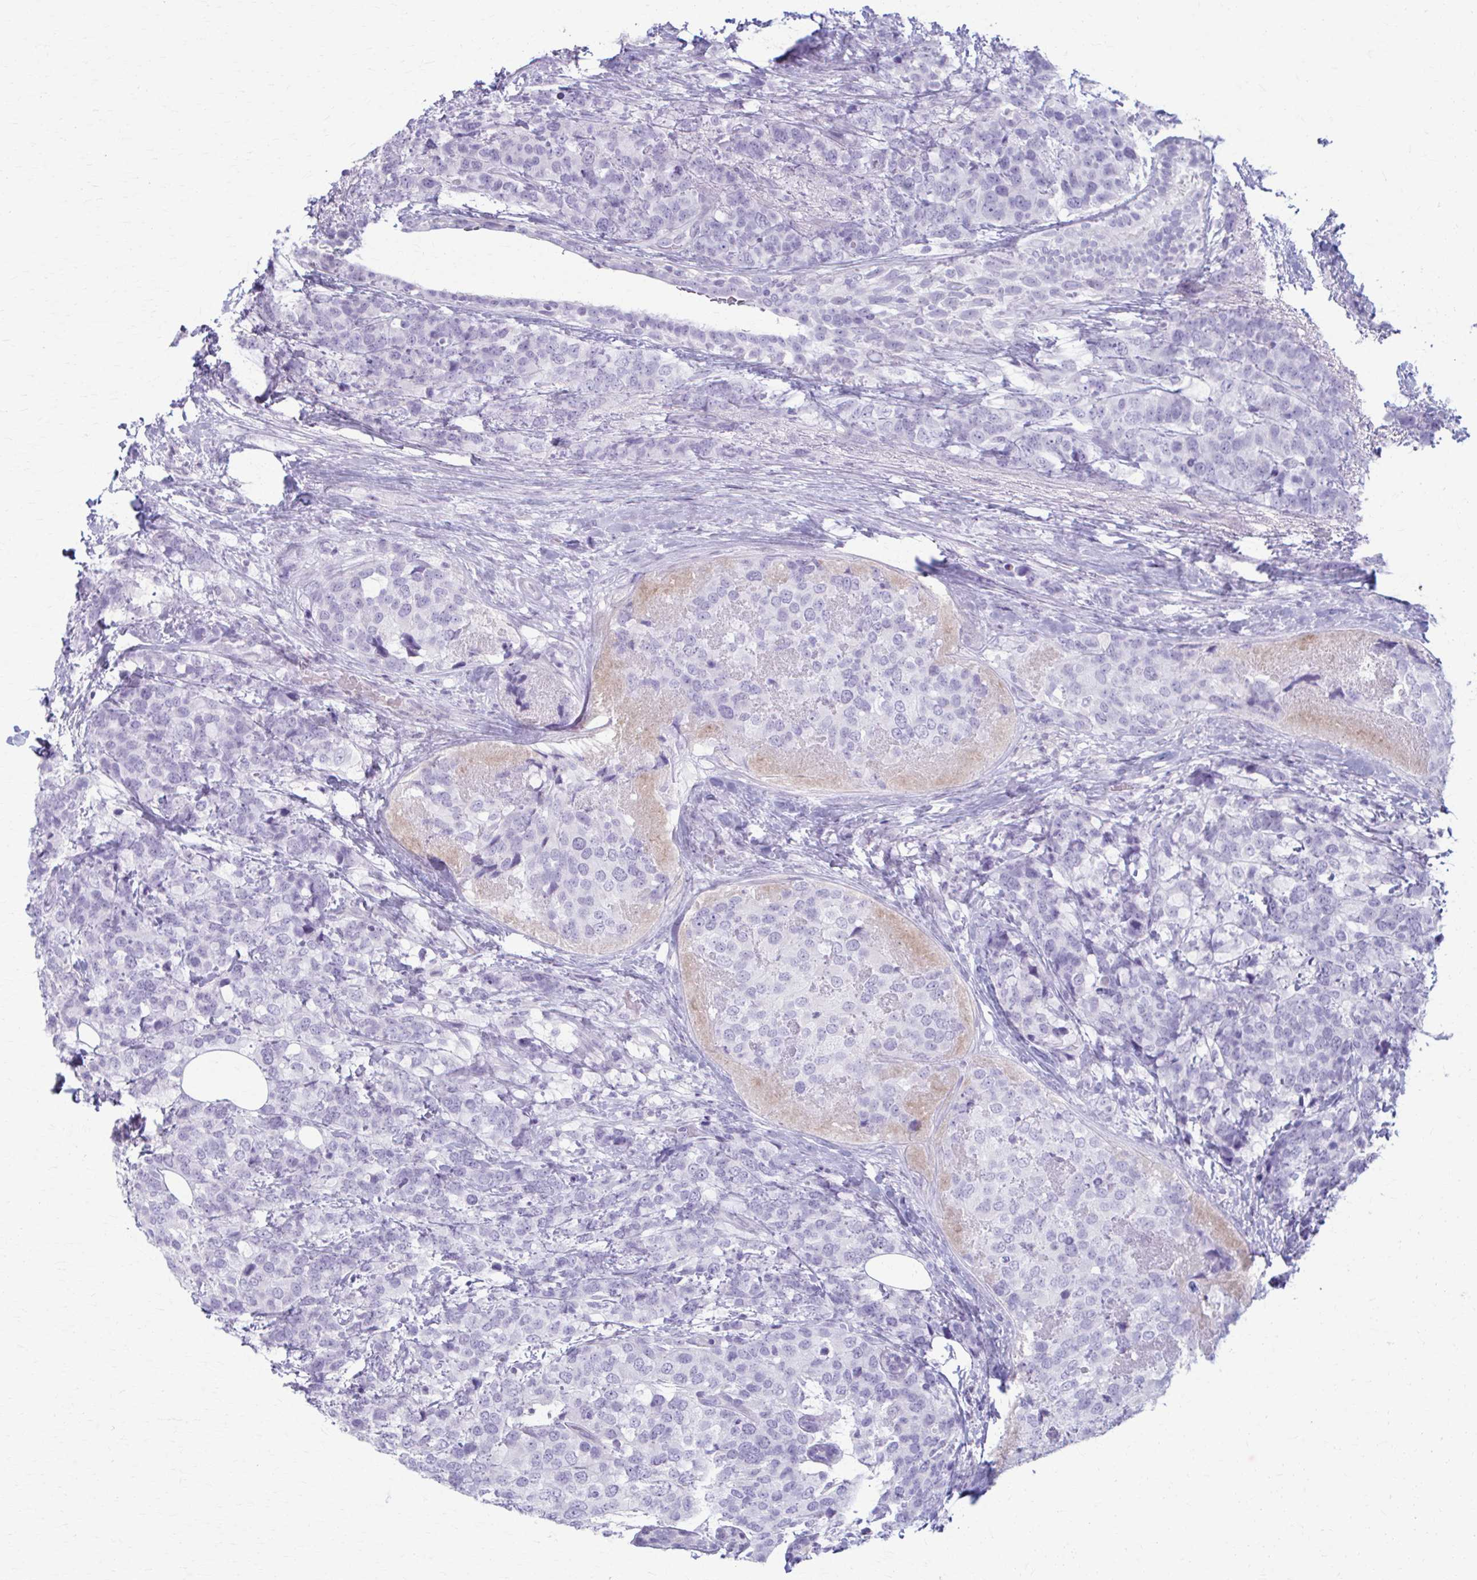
{"staining": {"intensity": "negative", "quantity": "none", "location": "none"}, "tissue": "breast cancer", "cell_type": "Tumor cells", "image_type": "cancer", "snomed": [{"axis": "morphology", "description": "Lobular carcinoma"}, {"axis": "topography", "description": "Breast"}], "caption": "Histopathology image shows no protein expression in tumor cells of breast cancer (lobular carcinoma) tissue.", "gene": "LDLRAP1", "patient": {"sex": "female", "age": 59}}